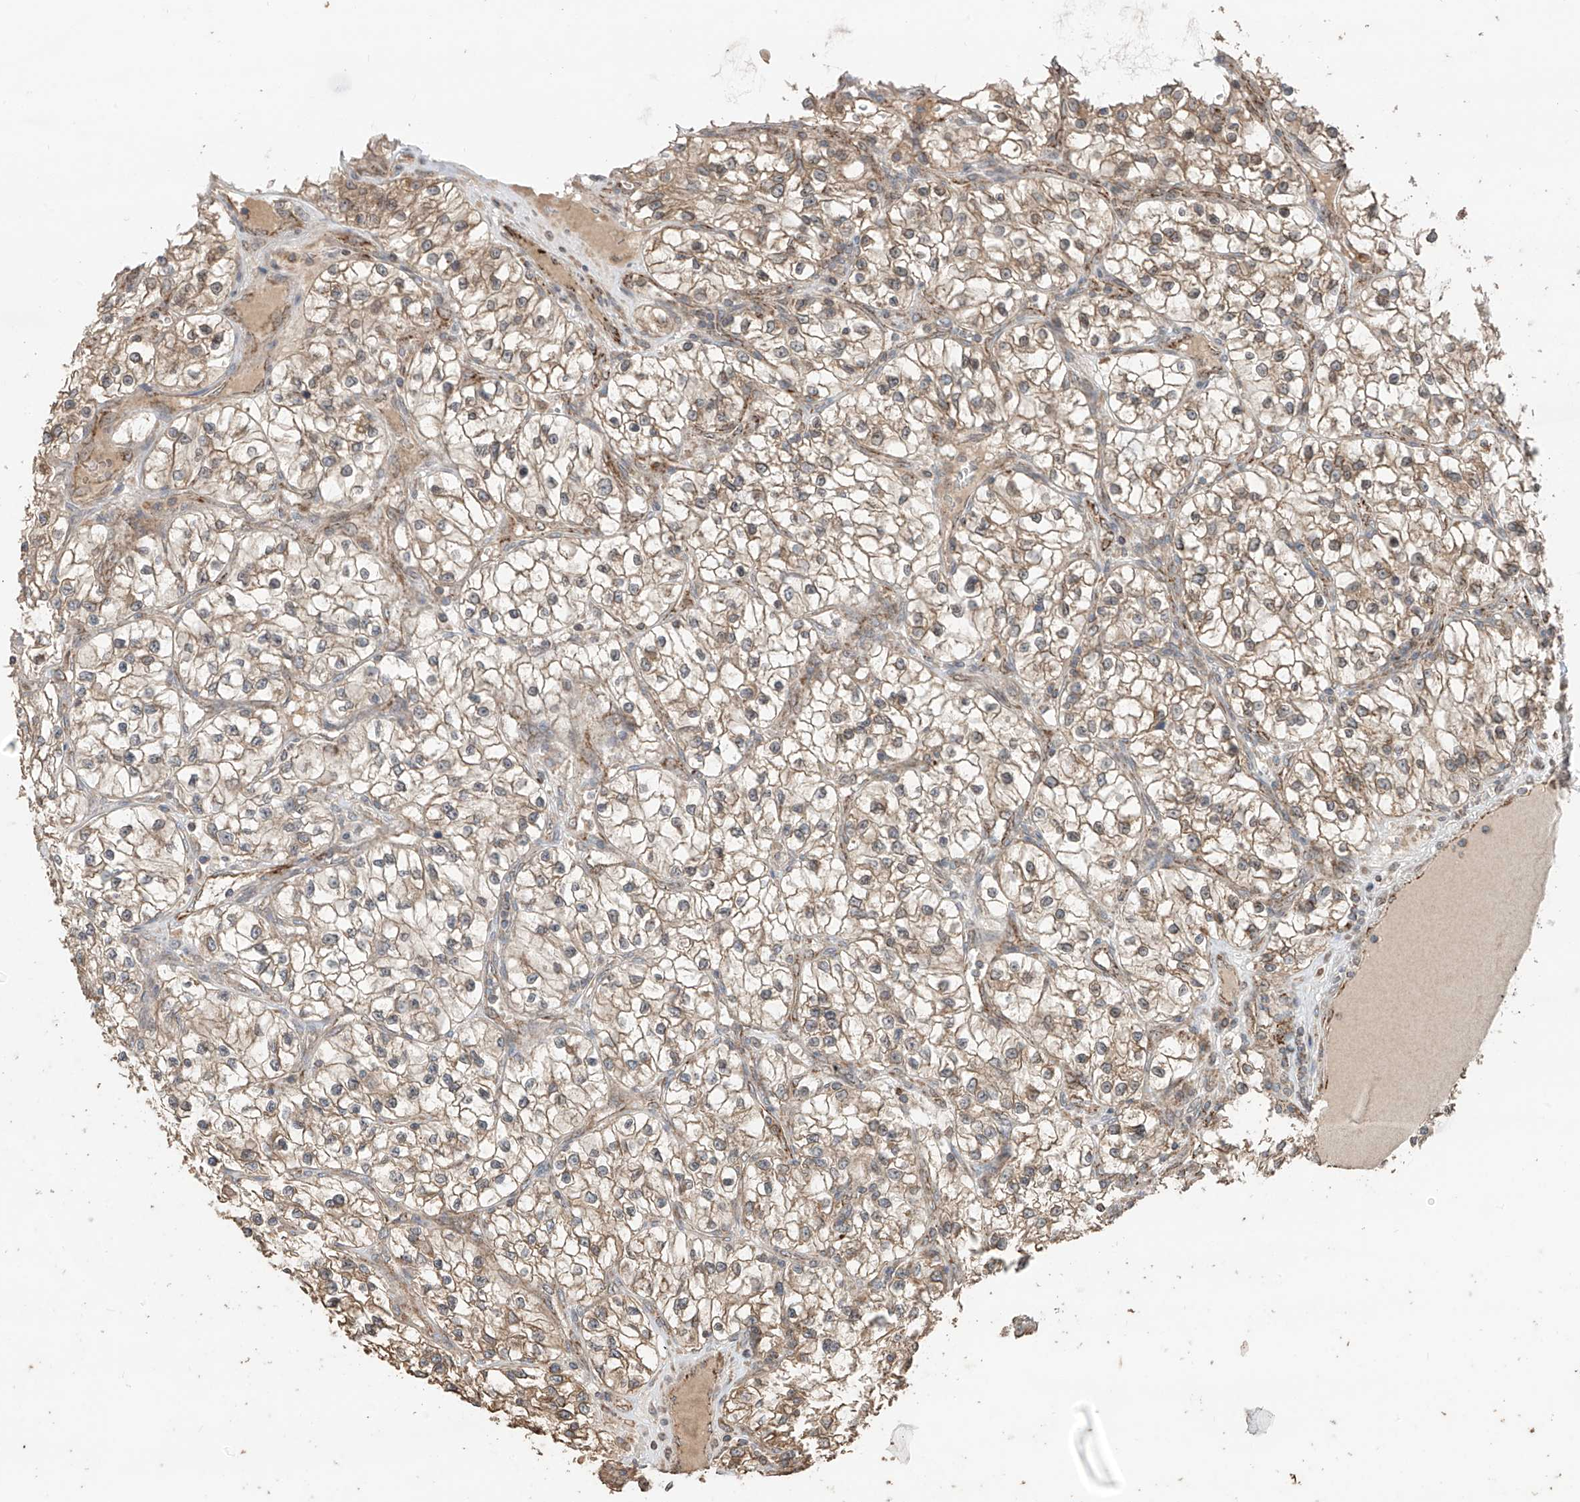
{"staining": {"intensity": "weak", "quantity": "<25%", "location": "cytoplasmic/membranous,nuclear"}, "tissue": "renal cancer", "cell_type": "Tumor cells", "image_type": "cancer", "snomed": [{"axis": "morphology", "description": "Adenocarcinoma, NOS"}, {"axis": "topography", "description": "Kidney"}], "caption": "The micrograph exhibits no significant staining in tumor cells of renal adenocarcinoma.", "gene": "AHCTF1", "patient": {"sex": "female", "age": 57}}